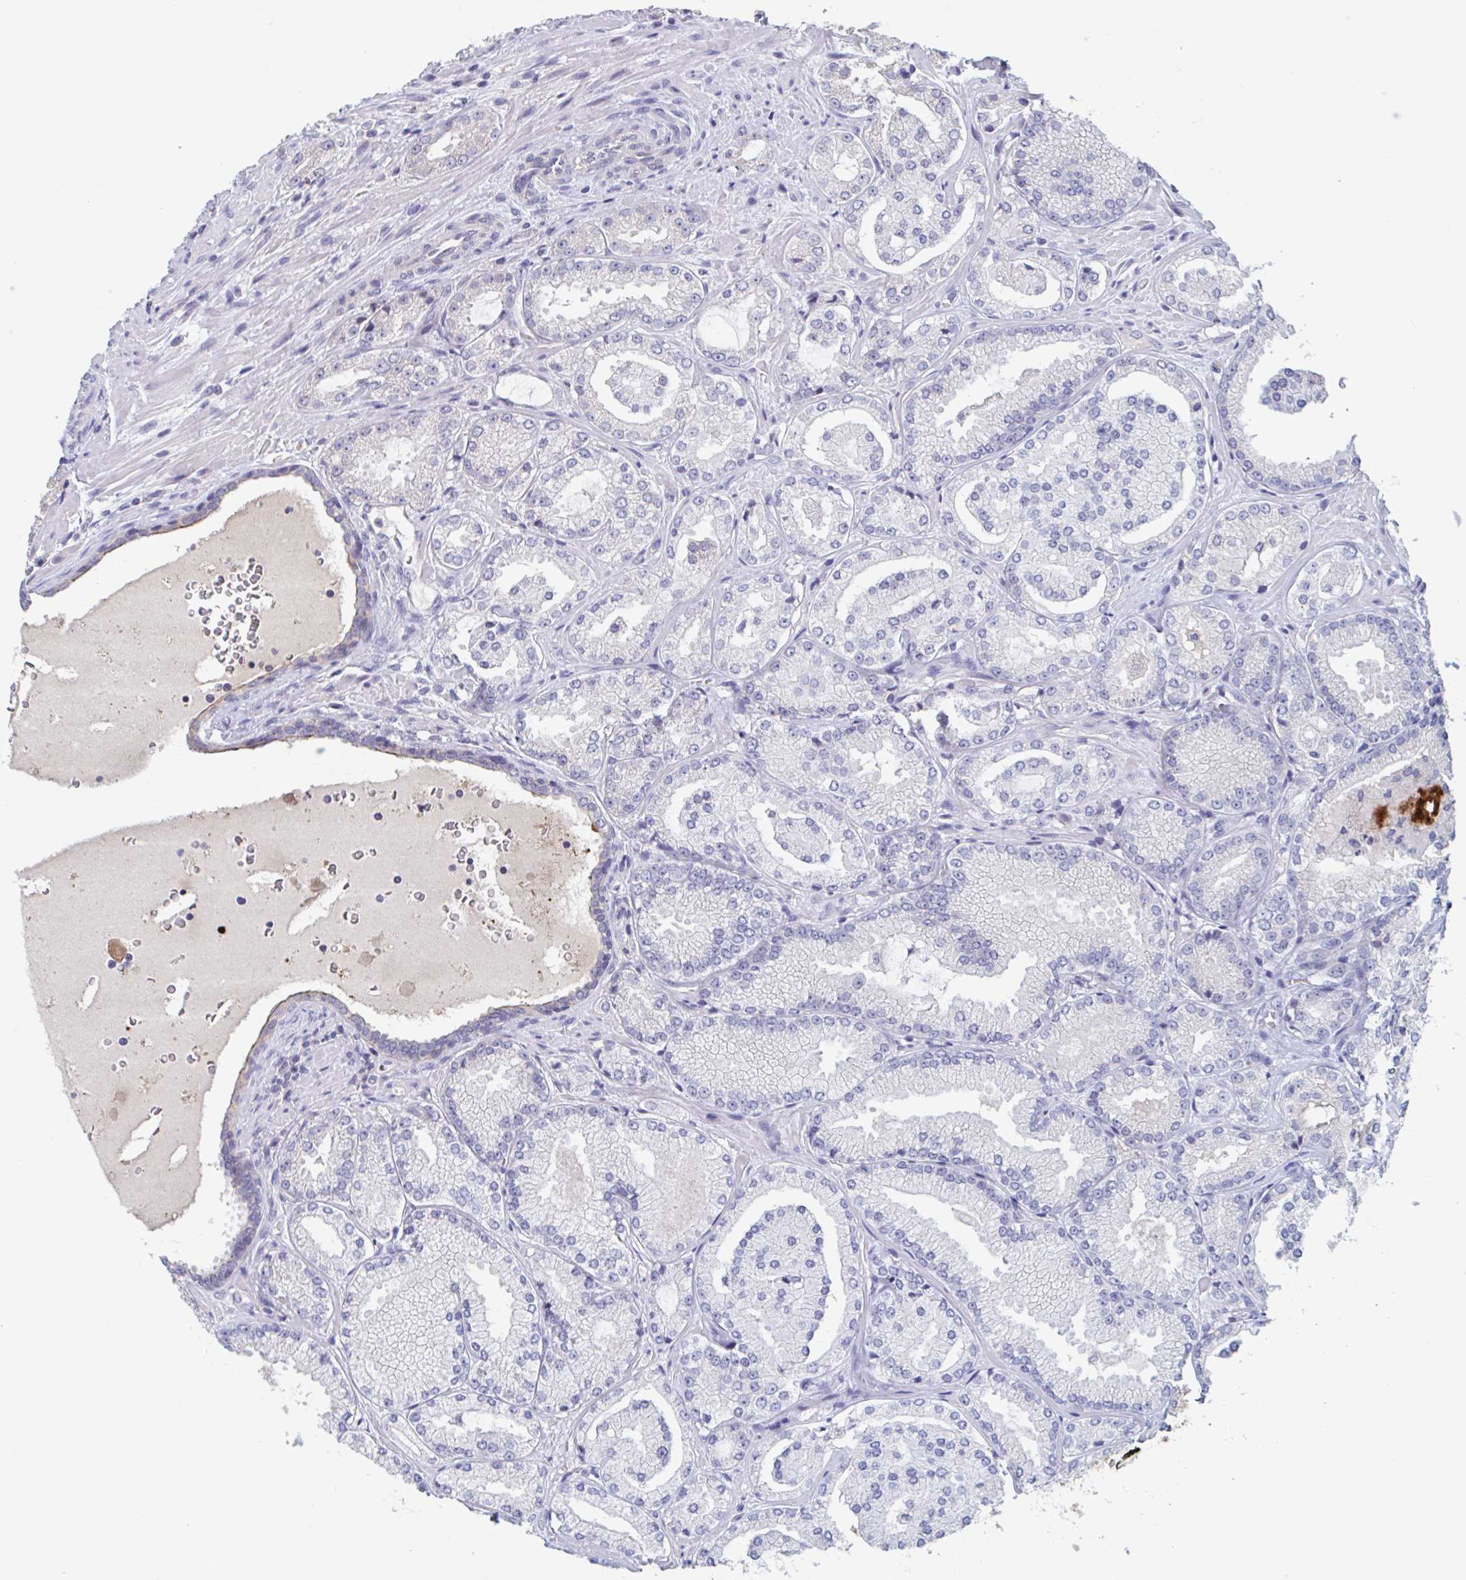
{"staining": {"intensity": "negative", "quantity": "none", "location": "none"}, "tissue": "prostate cancer", "cell_type": "Tumor cells", "image_type": "cancer", "snomed": [{"axis": "morphology", "description": "Adenocarcinoma, High grade"}, {"axis": "topography", "description": "Prostate"}], "caption": "DAB immunohistochemical staining of prostate high-grade adenocarcinoma demonstrates no significant staining in tumor cells.", "gene": "UNKL", "patient": {"sex": "male", "age": 73}}